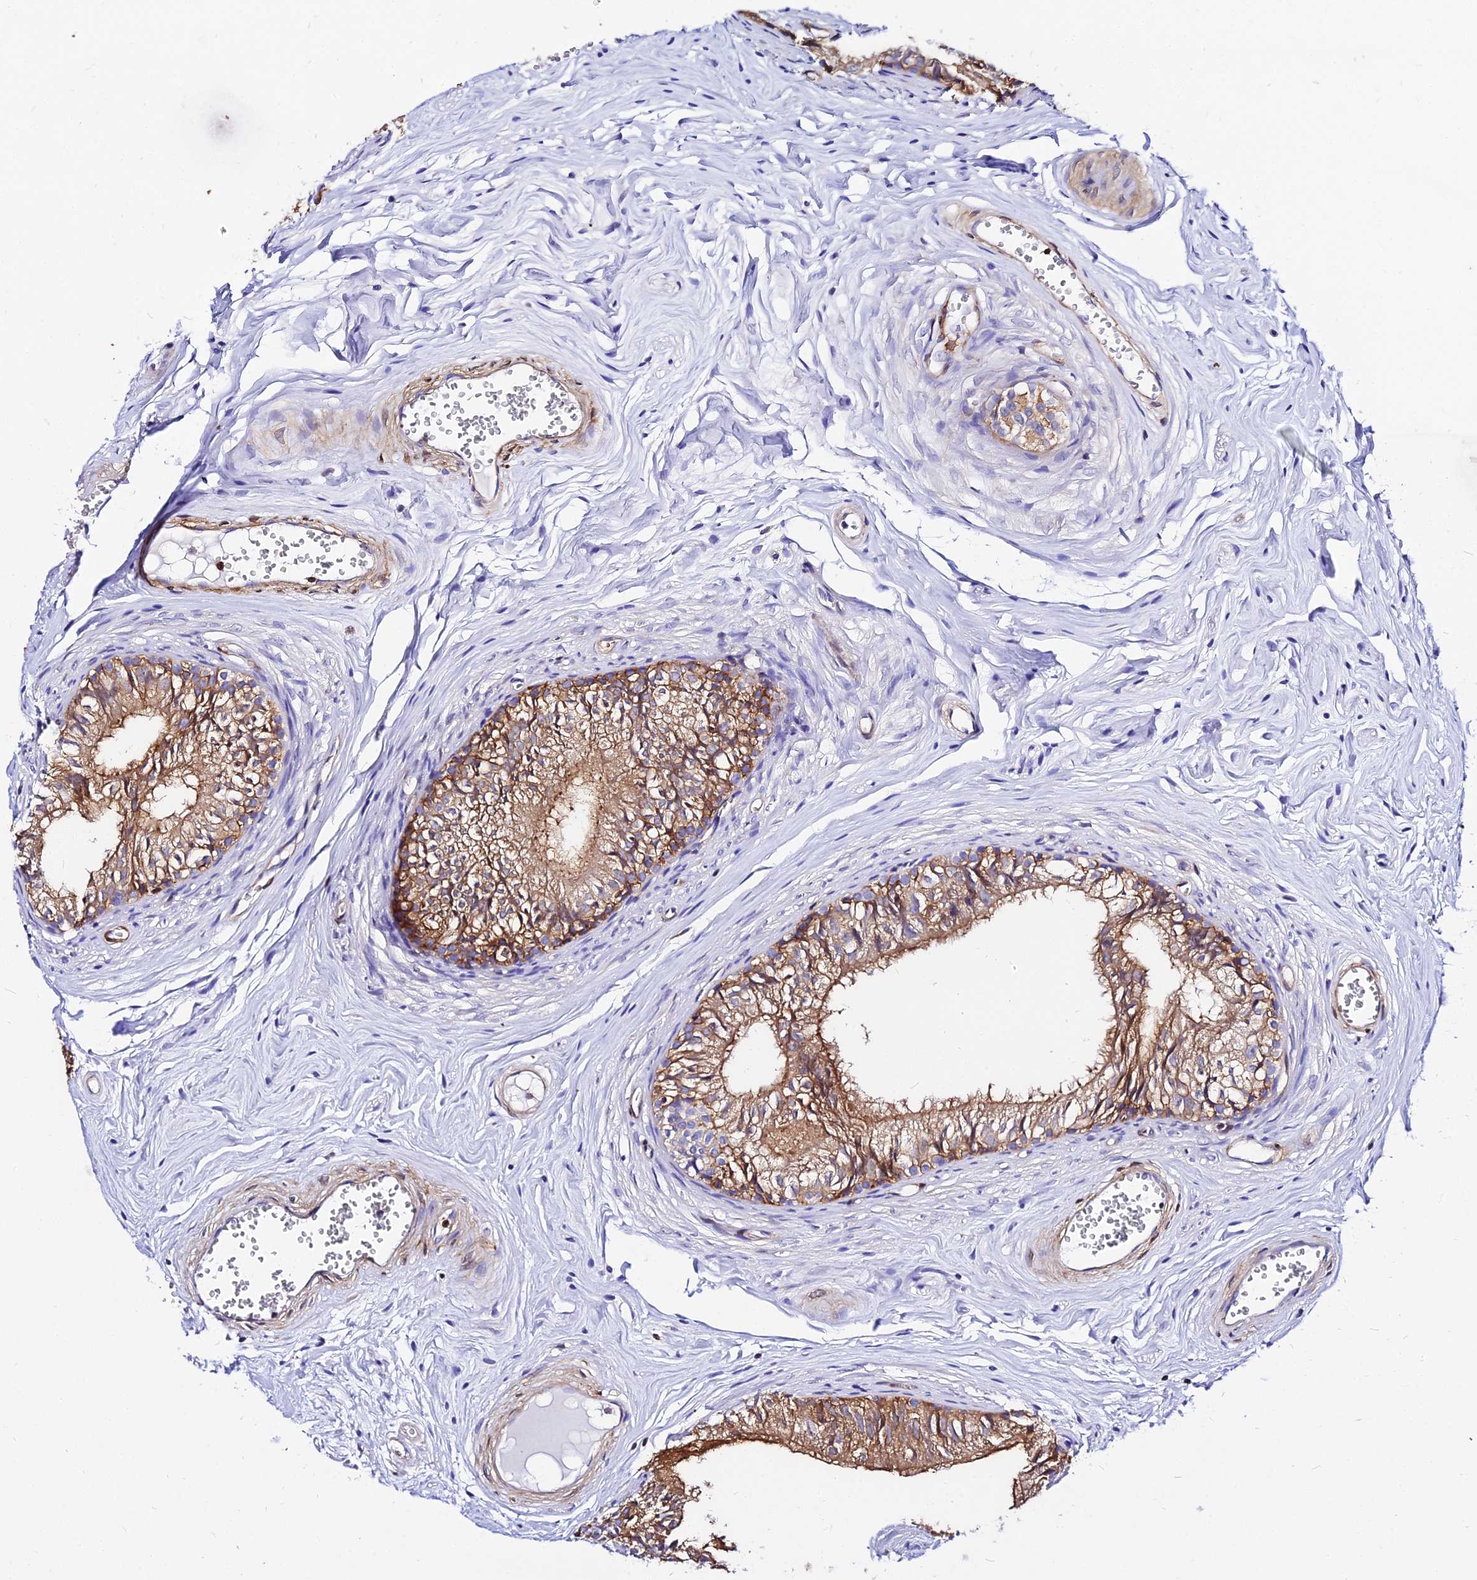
{"staining": {"intensity": "strong", "quantity": ">75%", "location": "cytoplasmic/membranous"}, "tissue": "epididymis", "cell_type": "Glandular cells", "image_type": "normal", "snomed": [{"axis": "morphology", "description": "Normal tissue, NOS"}, {"axis": "topography", "description": "Epididymis"}], "caption": "IHC (DAB) staining of benign human epididymis shows strong cytoplasmic/membranous protein staining in about >75% of glandular cells. (DAB (3,3'-diaminobenzidine) IHC, brown staining for protein, blue staining for nuclei).", "gene": "CSRP1", "patient": {"sex": "male", "age": 36}}